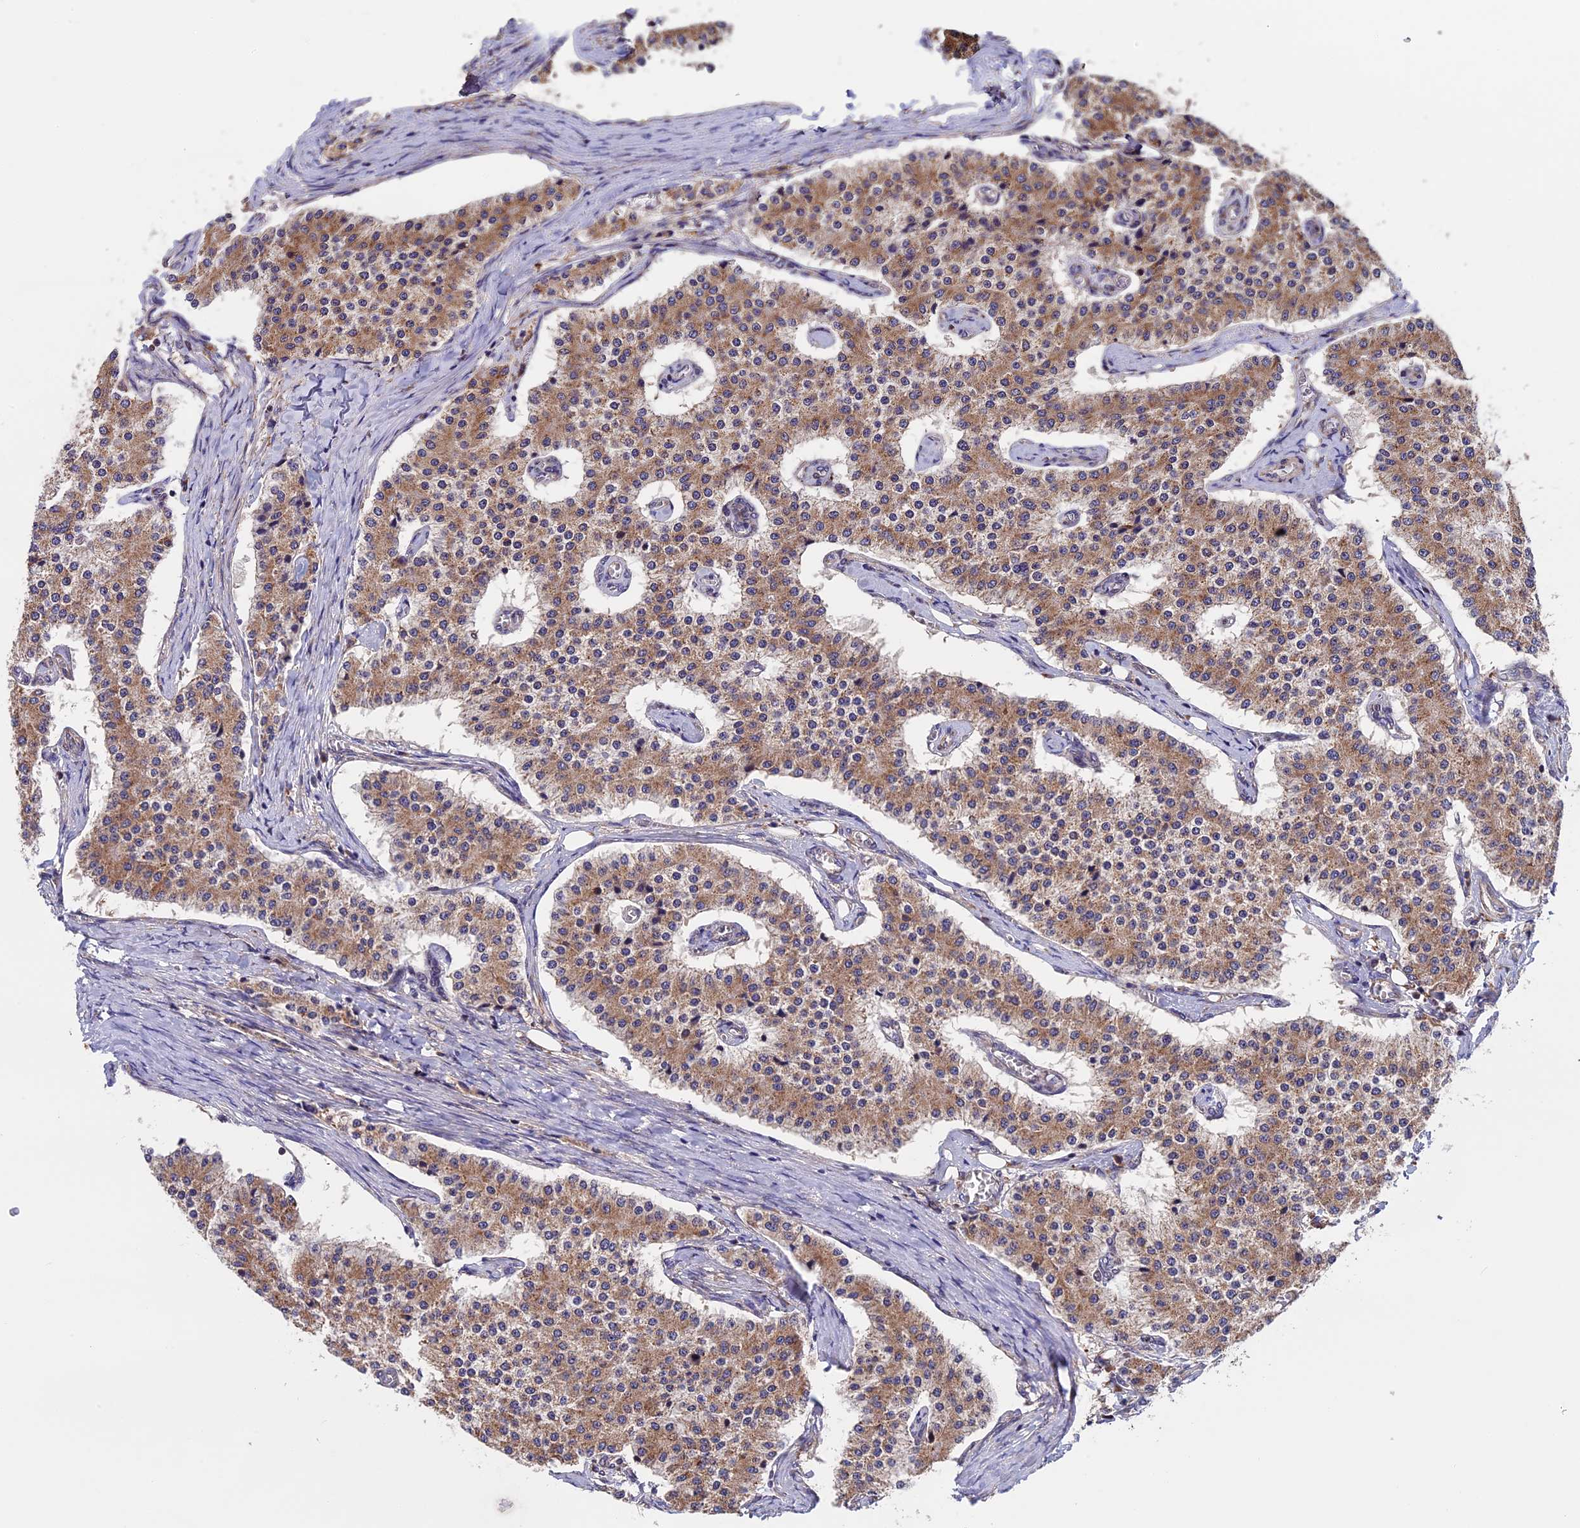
{"staining": {"intensity": "moderate", "quantity": ">75%", "location": "cytoplasmic/membranous"}, "tissue": "carcinoid", "cell_type": "Tumor cells", "image_type": "cancer", "snomed": [{"axis": "morphology", "description": "Carcinoid, malignant, NOS"}, {"axis": "topography", "description": "Colon"}], "caption": "IHC of carcinoid (malignant) demonstrates medium levels of moderate cytoplasmic/membranous positivity in about >75% of tumor cells. The staining is performed using DAB (3,3'-diaminobenzidine) brown chromogen to label protein expression. The nuclei are counter-stained blue using hematoxylin.", "gene": "RNF17", "patient": {"sex": "female", "age": 52}}